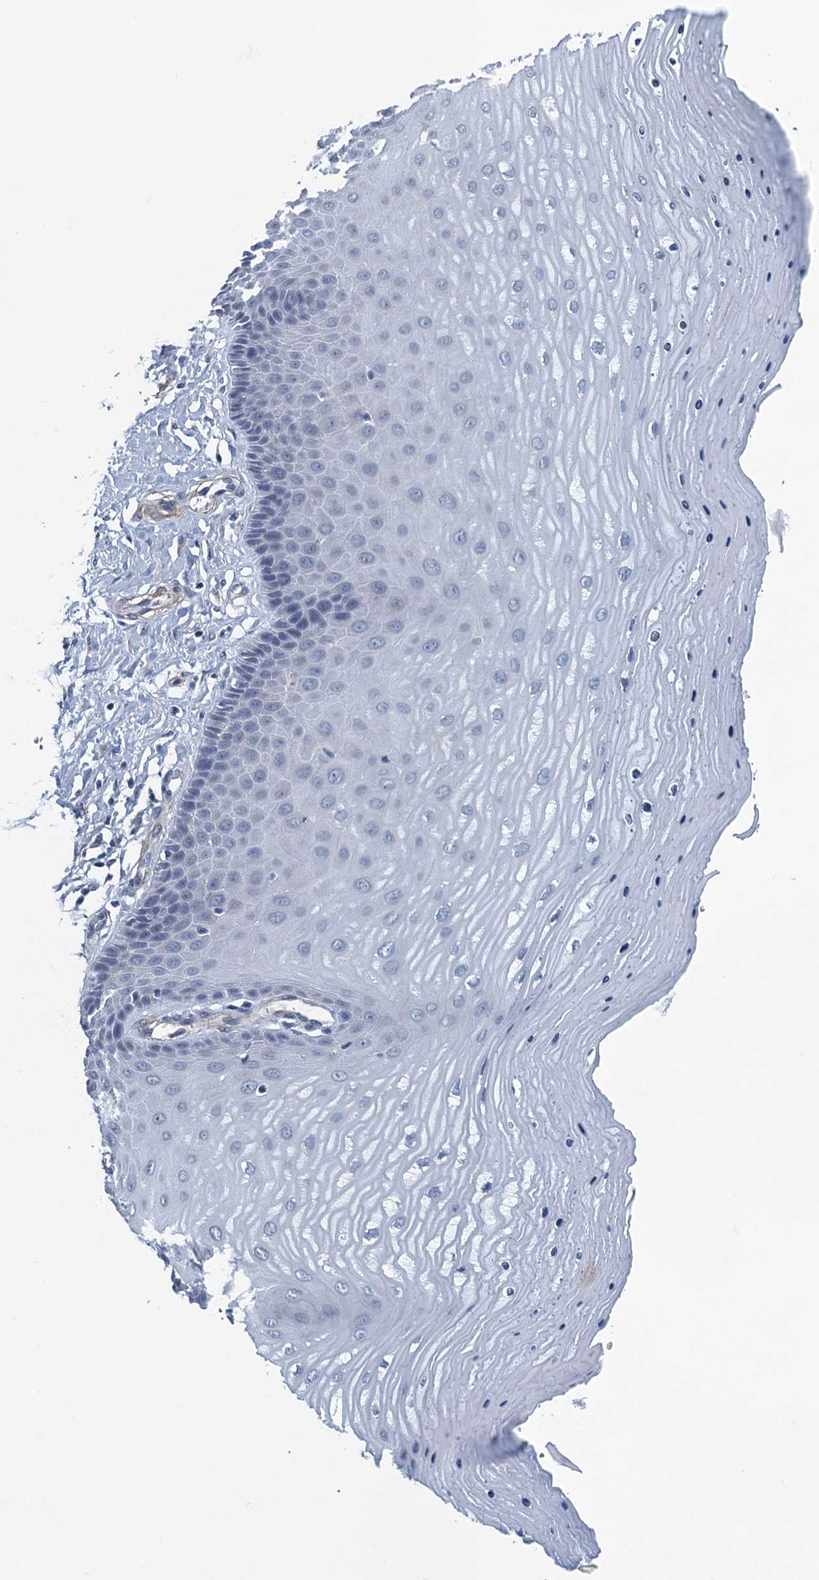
{"staining": {"intensity": "negative", "quantity": "none", "location": "none"}, "tissue": "cervix", "cell_type": "Squamous epithelial cells", "image_type": "normal", "snomed": [{"axis": "morphology", "description": "Normal tissue, NOS"}, {"axis": "topography", "description": "Cervix"}], "caption": "DAB (3,3'-diaminobenzidine) immunohistochemical staining of normal cervix shows no significant staining in squamous epithelial cells.", "gene": "ALG2", "patient": {"sex": "female", "age": 55}}